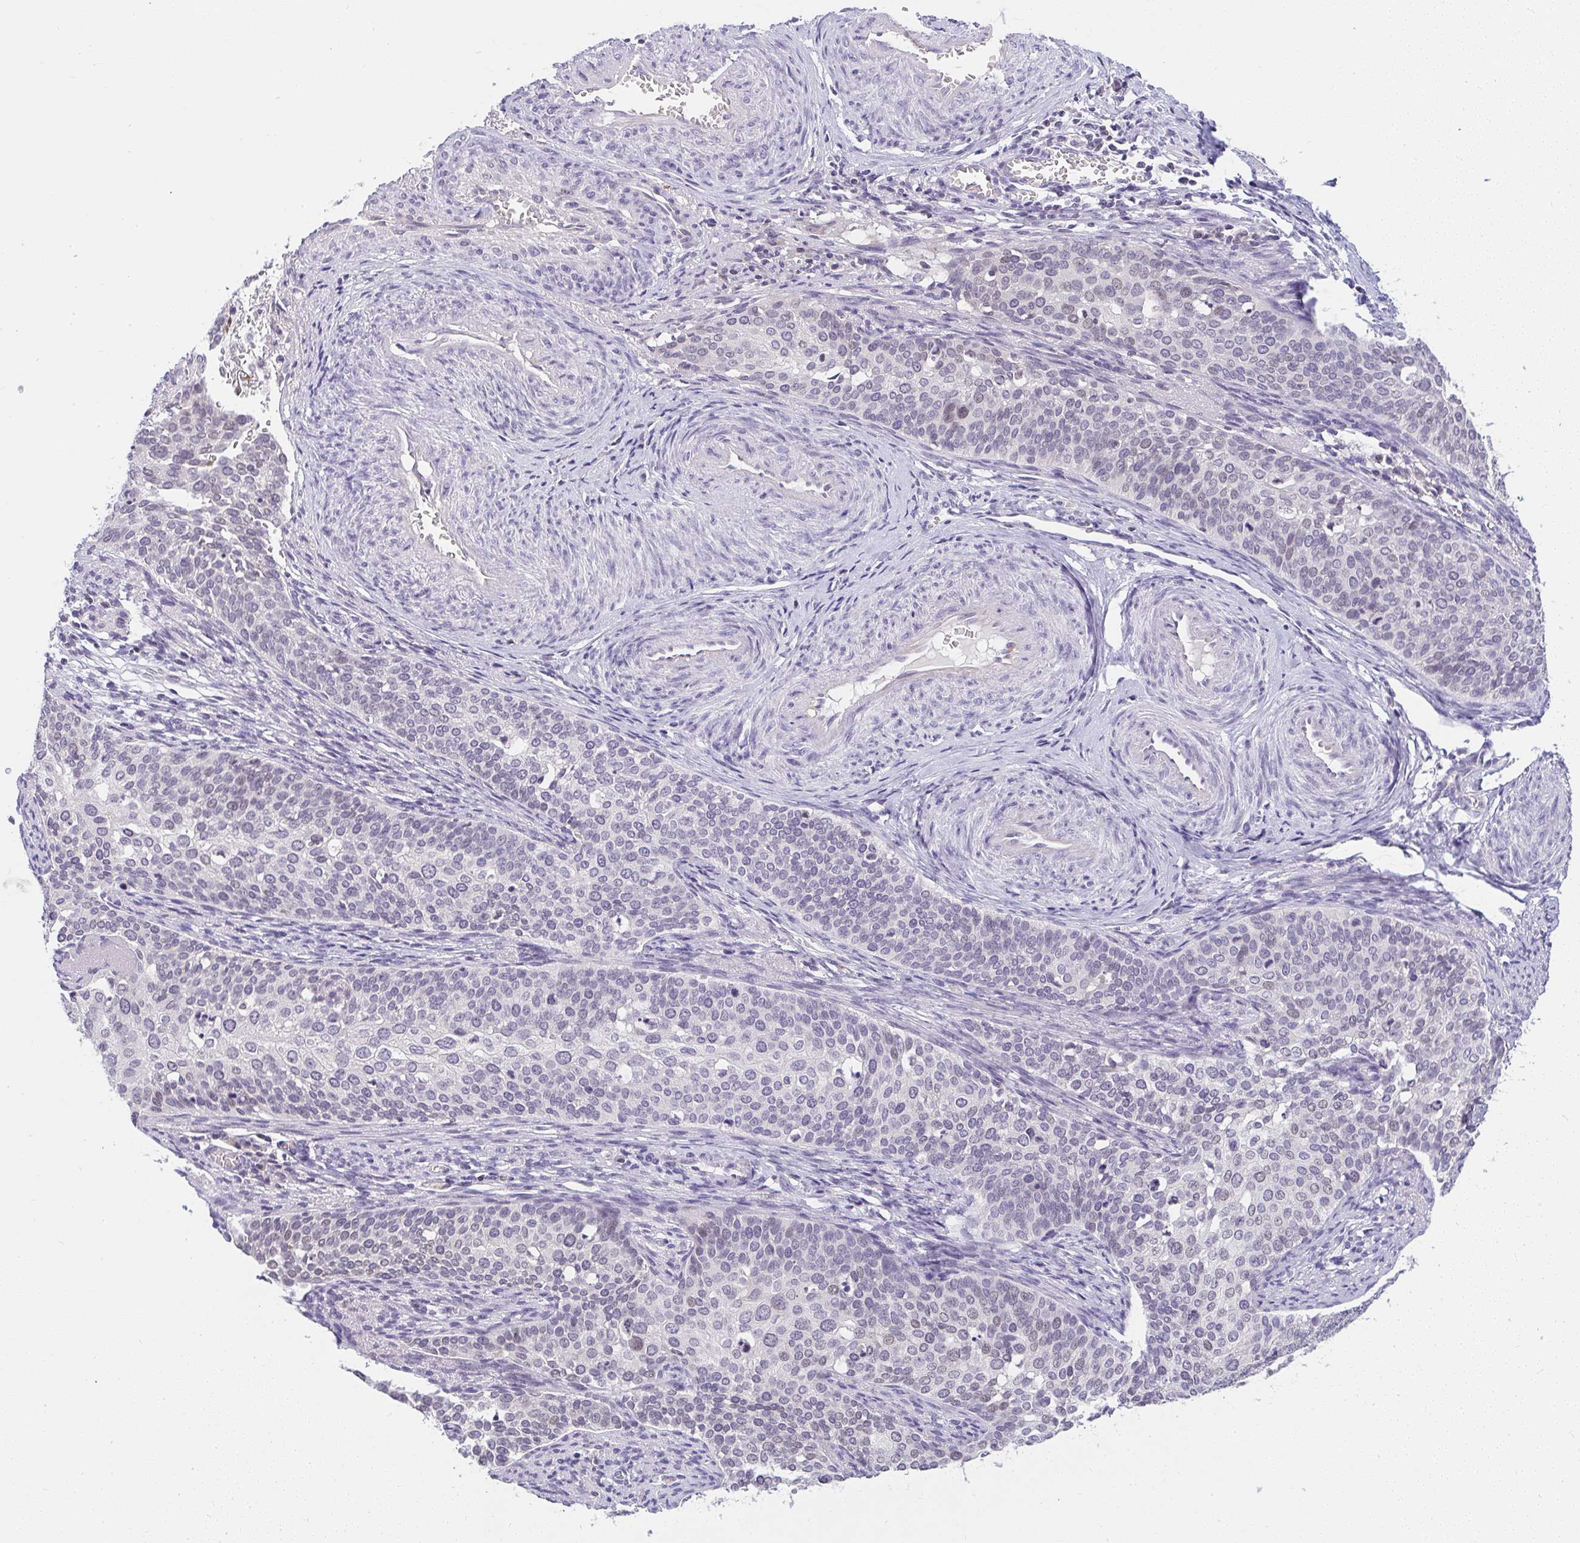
{"staining": {"intensity": "negative", "quantity": "none", "location": "none"}, "tissue": "cervical cancer", "cell_type": "Tumor cells", "image_type": "cancer", "snomed": [{"axis": "morphology", "description": "Squamous cell carcinoma, NOS"}, {"axis": "topography", "description": "Cervix"}], "caption": "Squamous cell carcinoma (cervical) was stained to show a protein in brown. There is no significant staining in tumor cells.", "gene": "CACNA1S", "patient": {"sex": "female", "age": 44}}